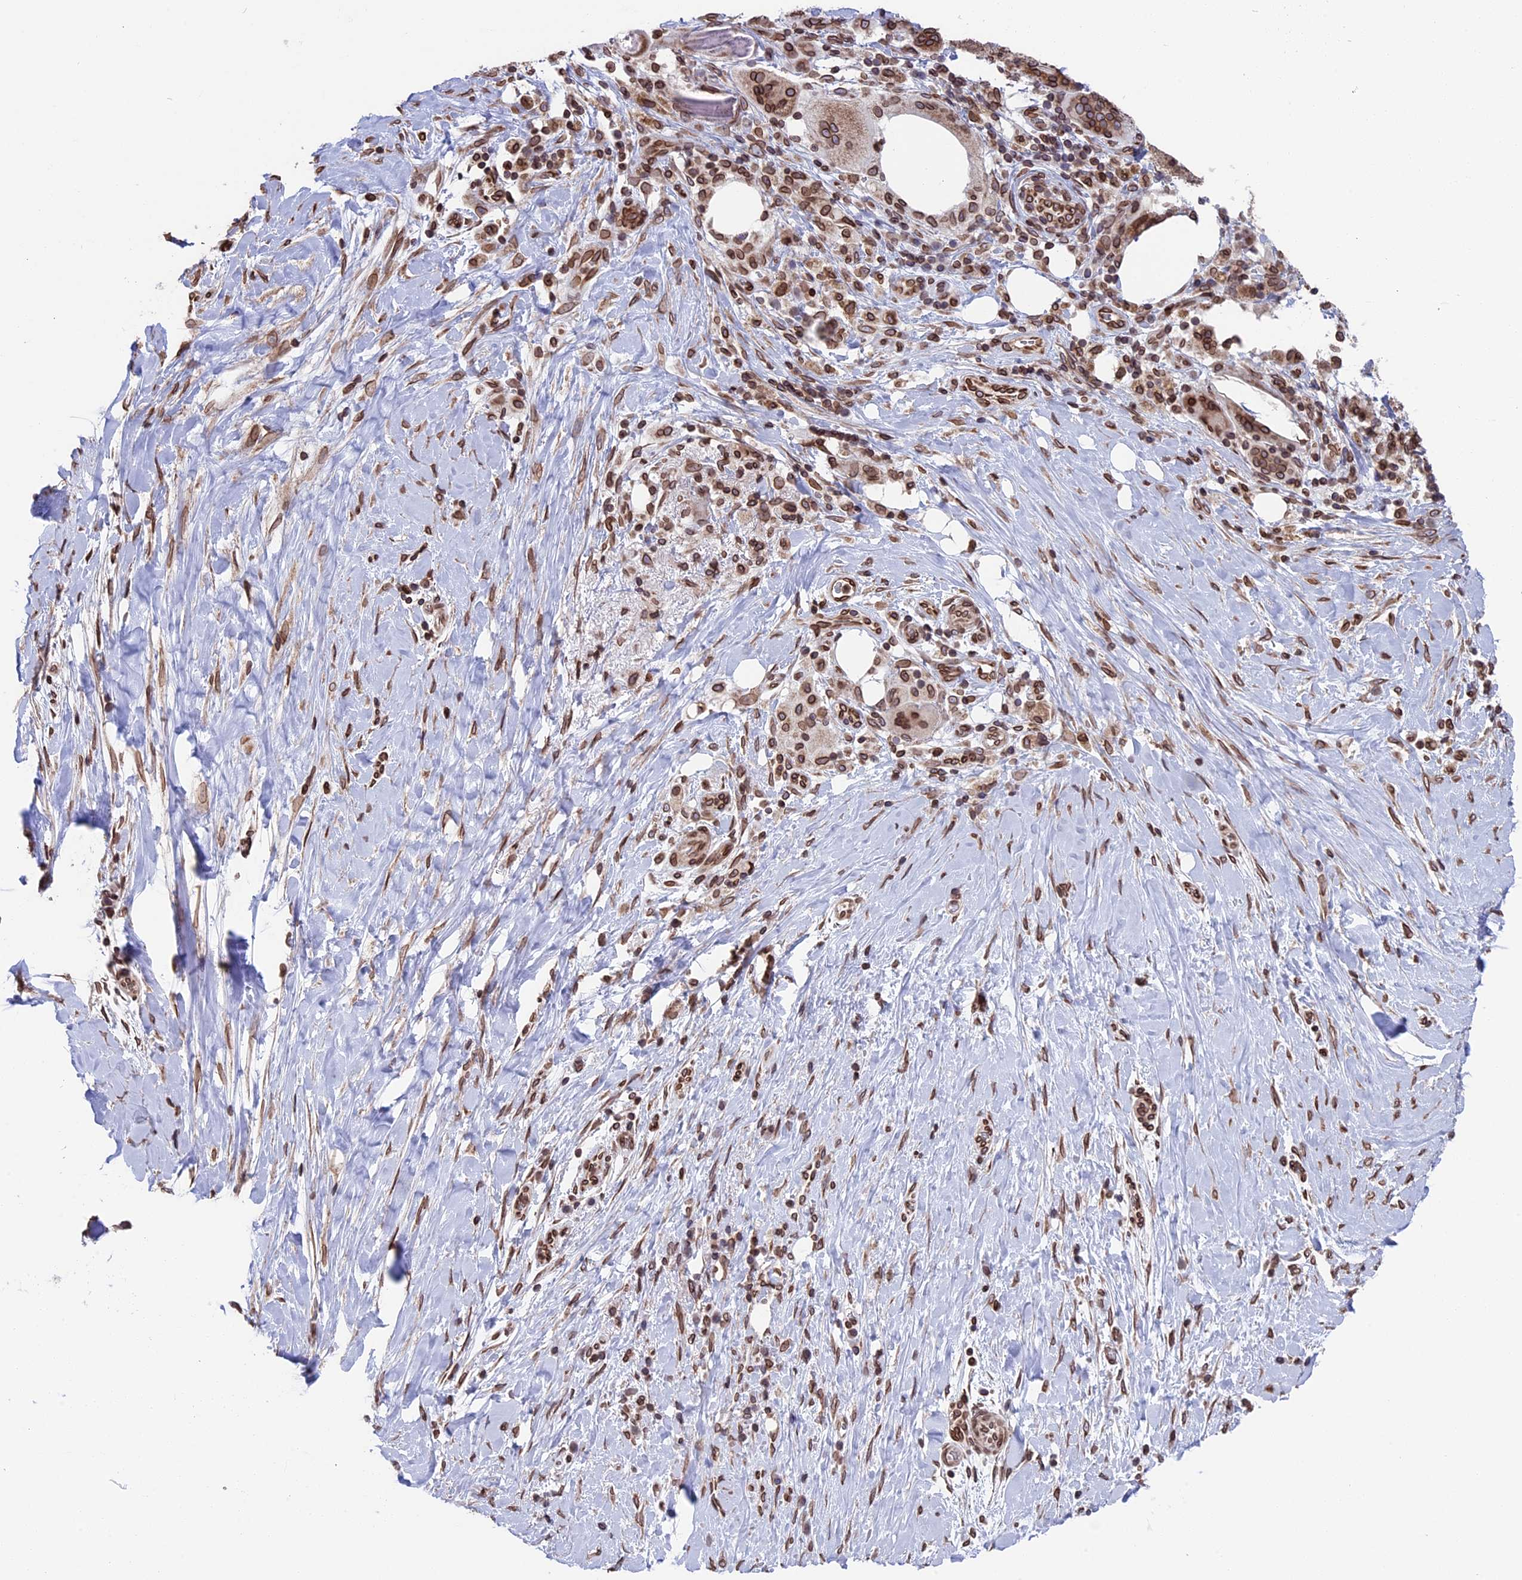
{"staining": {"intensity": "strong", "quantity": "25%-75%", "location": "cytoplasmic/membranous,nuclear"}, "tissue": "pancreatic cancer", "cell_type": "Tumor cells", "image_type": "cancer", "snomed": [{"axis": "morphology", "description": "Adenocarcinoma, NOS"}, {"axis": "topography", "description": "Pancreas"}], "caption": "The photomicrograph displays immunohistochemical staining of adenocarcinoma (pancreatic). There is strong cytoplasmic/membranous and nuclear expression is seen in about 25%-75% of tumor cells. Nuclei are stained in blue.", "gene": "PTCHD4", "patient": {"sex": "male", "age": 58}}